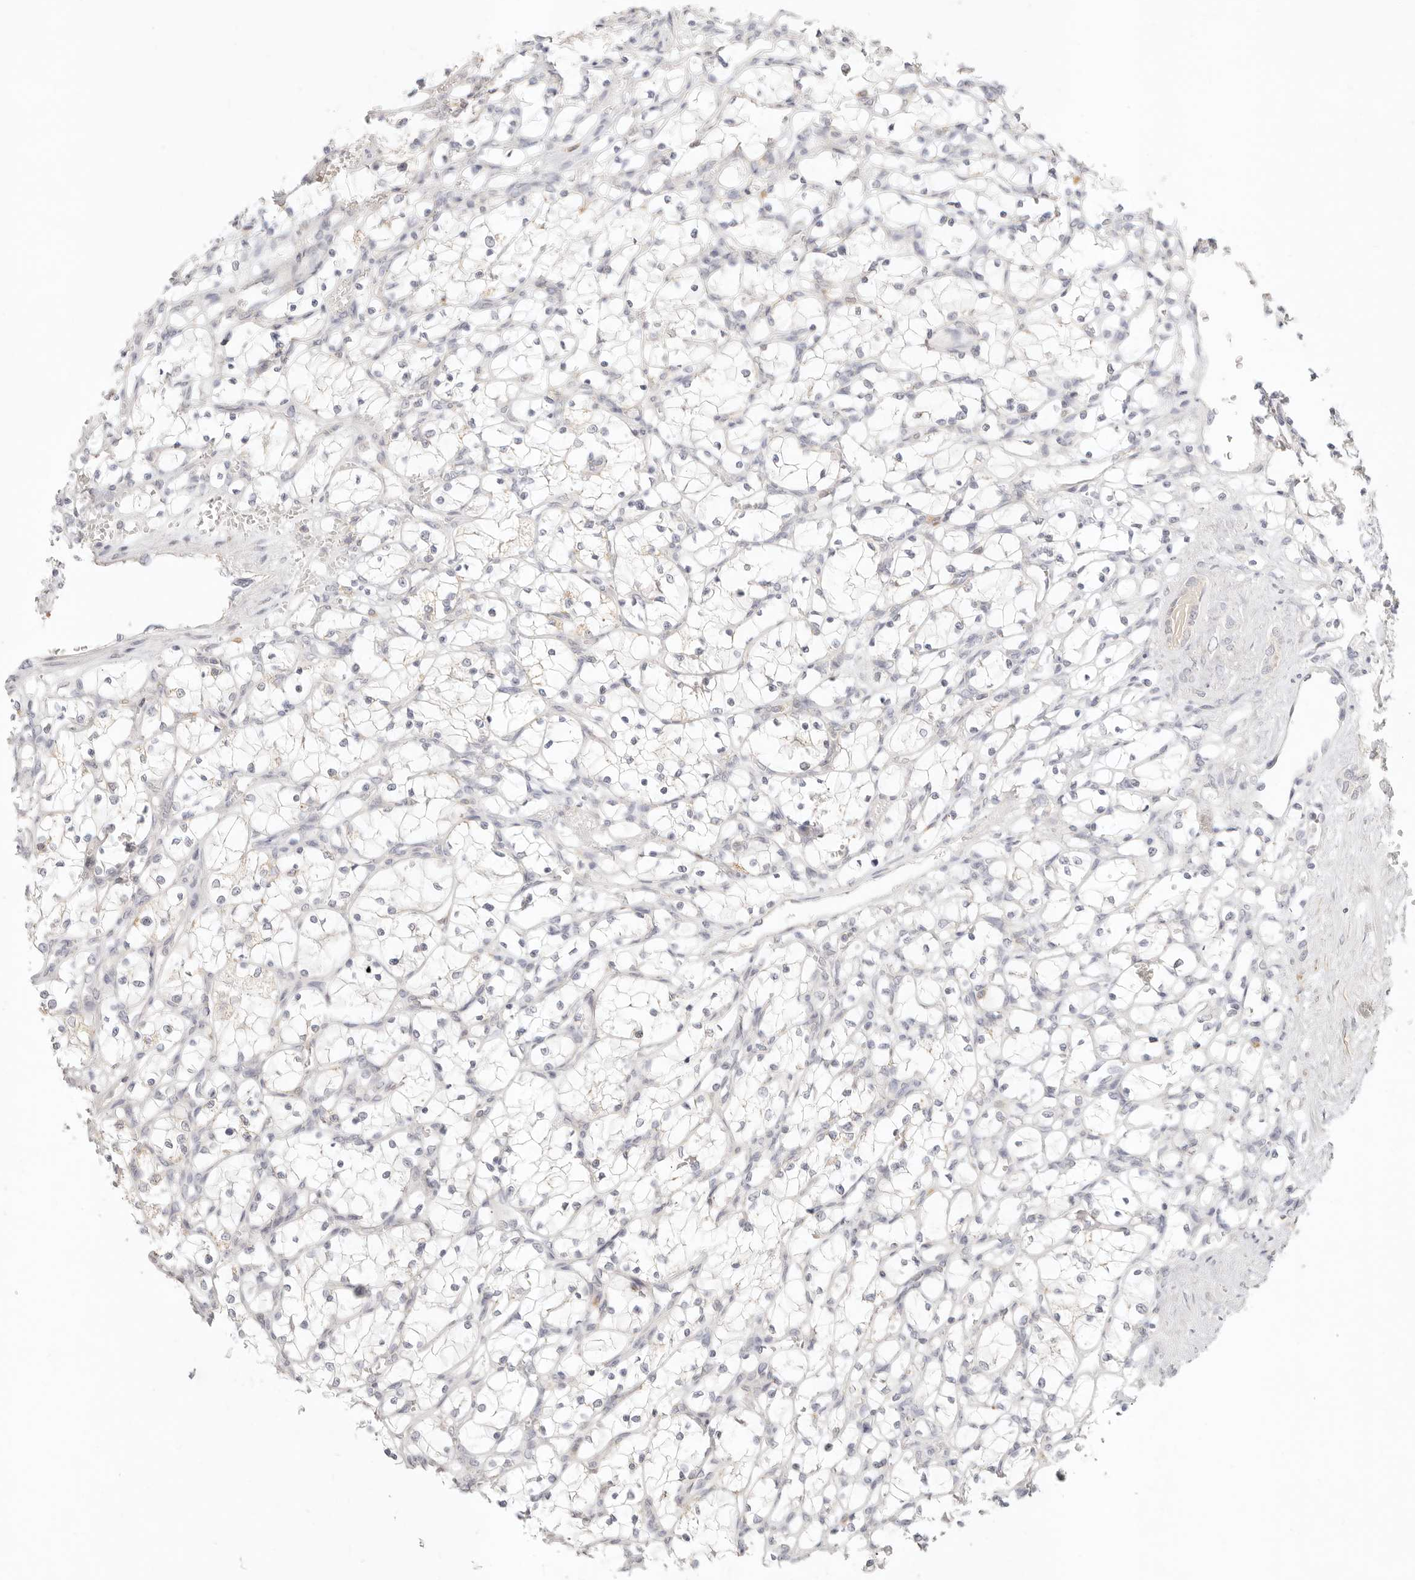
{"staining": {"intensity": "negative", "quantity": "none", "location": "none"}, "tissue": "renal cancer", "cell_type": "Tumor cells", "image_type": "cancer", "snomed": [{"axis": "morphology", "description": "Adenocarcinoma, NOS"}, {"axis": "topography", "description": "Kidney"}], "caption": "Immunohistochemistry histopathology image of human renal cancer (adenocarcinoma) stained for a protein (brown), which exhibits no positivity in tumor cells. (Stains: DAB (3,3'-diaminobenzidine) IHC with hematoxylin counter stain, Microscopy: brightfield microscopy at high magnification).", "gene": "GPR156", "patient": {"sex": "female", "age": 69}}